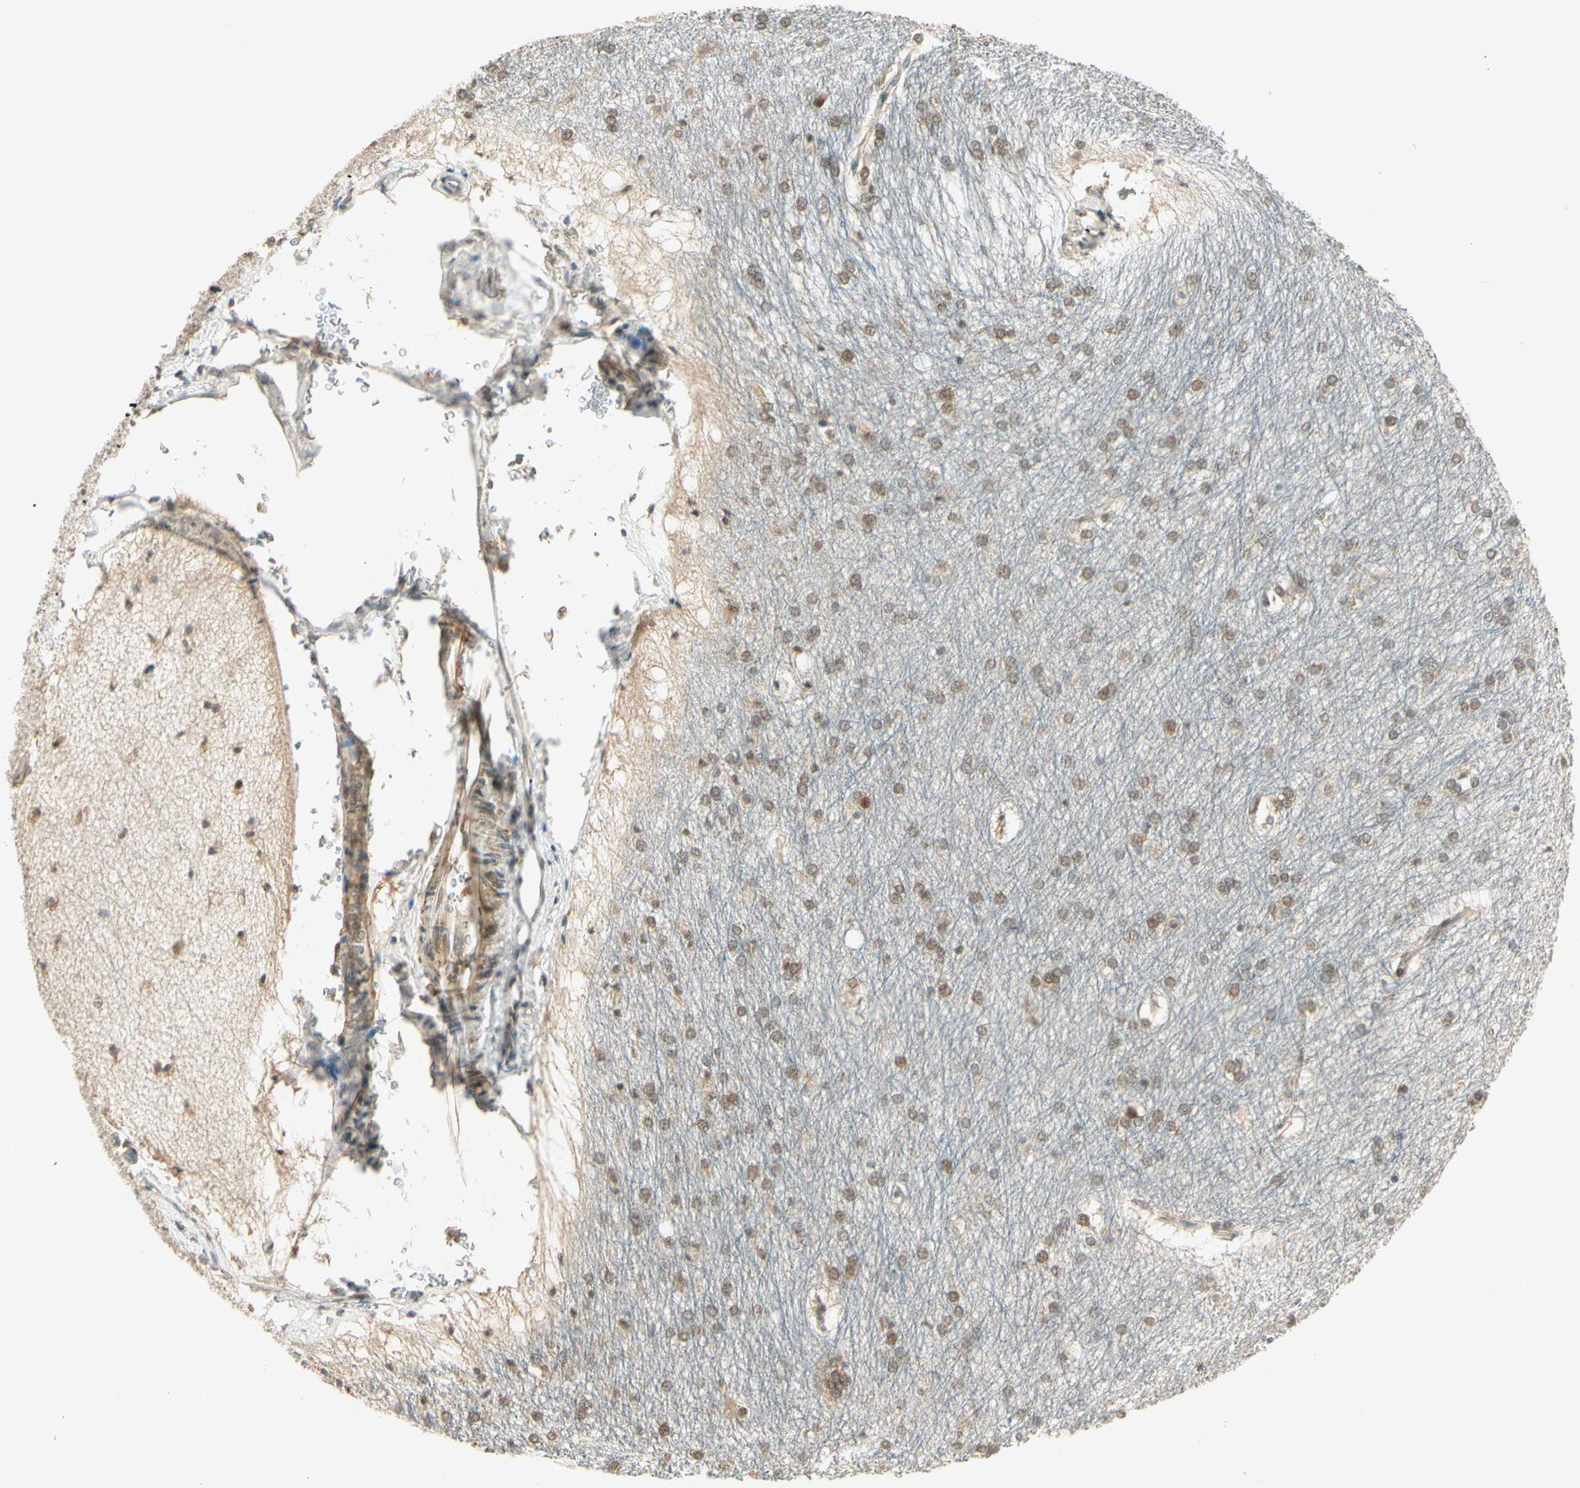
{"staining": {"intensity": "negative", "quantity": "none", "location": "none"}, "tissue": "hippocampus", "cell_type": "Glial cells", "image_type": "normal", "snomed": [{"axis": "morphology", "description": "Normal tissue, NOS"}, {"axis": "topography", "description": "Hippocampus"}], "caption": "Immunohistochemical staining of unremarkable human hippocampus reveals no significant expression in glial cells.", "gene": "MCPH1", "patient": {"sex": "female", "age": 19}}